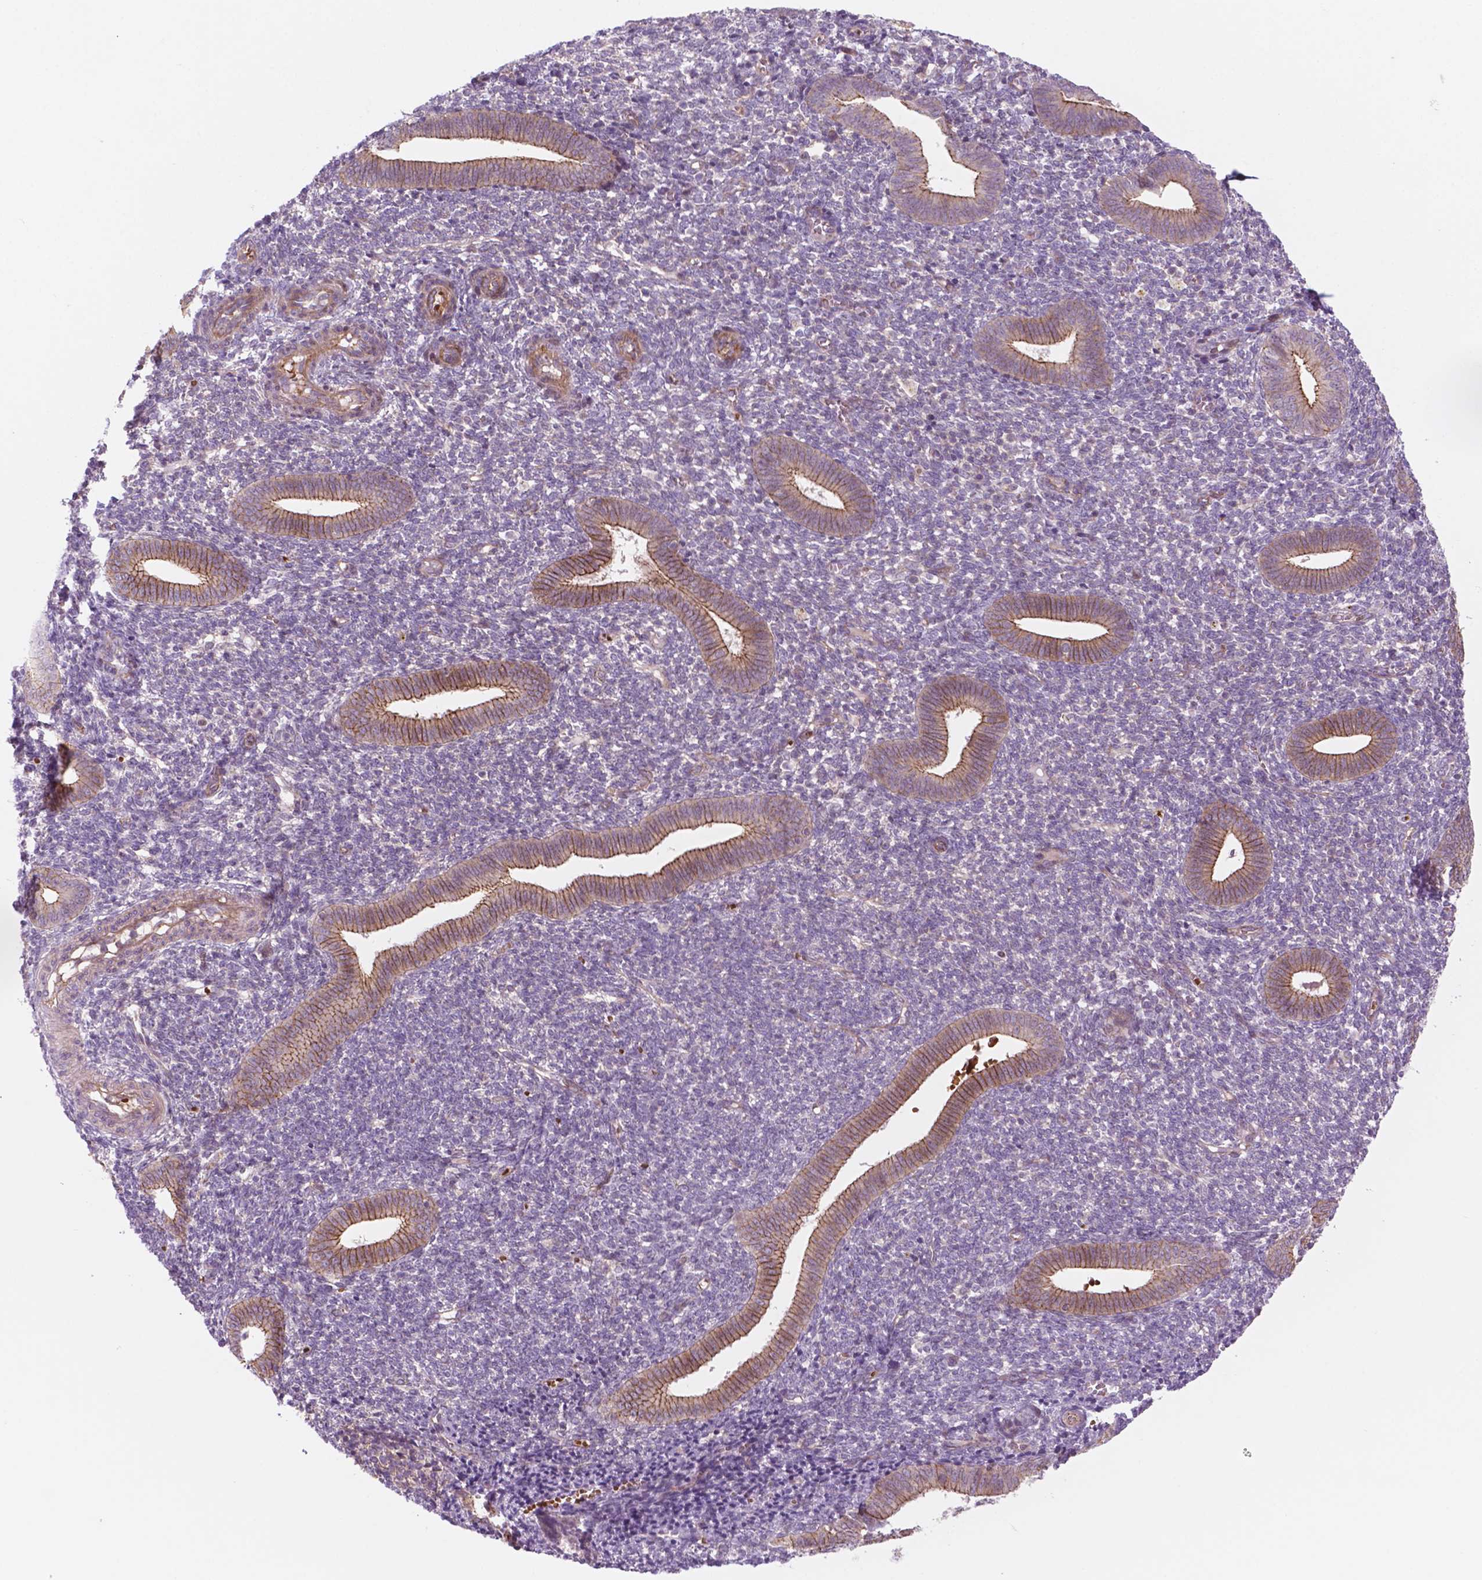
{"staining": {"intensity": "negative", "quantity": "none", "location": "none"}, "tissue": "endometrium", "cell_type": "Cells in endometrial stroma", "image_type": "normal", "snomed": [{"axis": "morphology", "description": "Normal tissue, NOS"}, {"axis": "topography", "description": "Endometrium"}], "caption": "A photomicrograph of human endometrium is negative for staining in cells in endometrial stroma. The staining is performed using DAB (3,3'-diaminobenzidine) brown chromogen with nuclei counter-stained in using hematoxylin.", "gene": "RND3", "patient": {"sex": "female", "age": 25}}